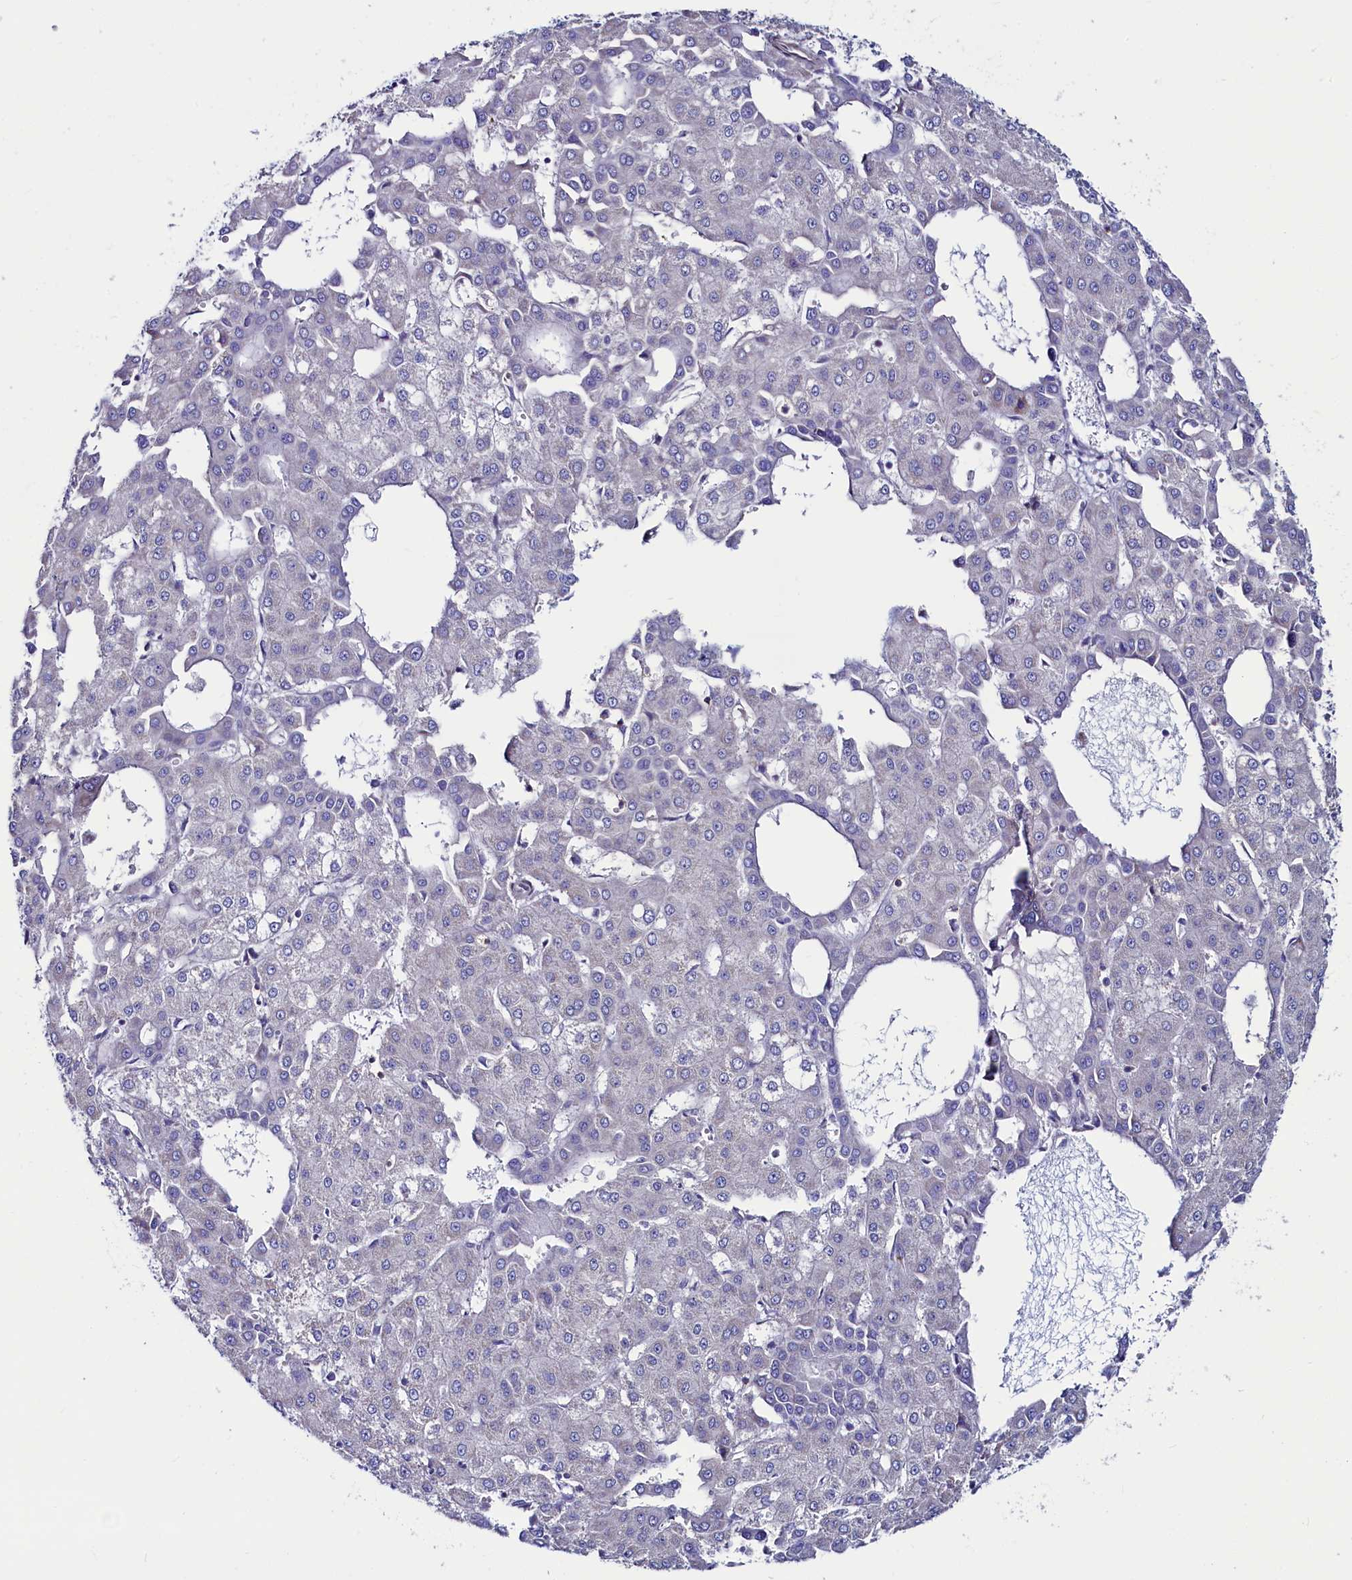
{"staining": {"intensity": "negative", "quantity": "none", "location": "none"}, "tissue": "liver cancer", "cell_type": "Tumor cells", "image_type": "cancer", "snomed": [{"axis": "morphology", "description": "Carcinoma, Hepatocellular, NOS"}, {"axis": "topography", "description": "Liver"}], "caption": "The image shows no significant expression in tumor cells of liver hepatocellular carcinoma.", "gene": "ASTE1", "patient": {"sex": "male", "age": 47}}